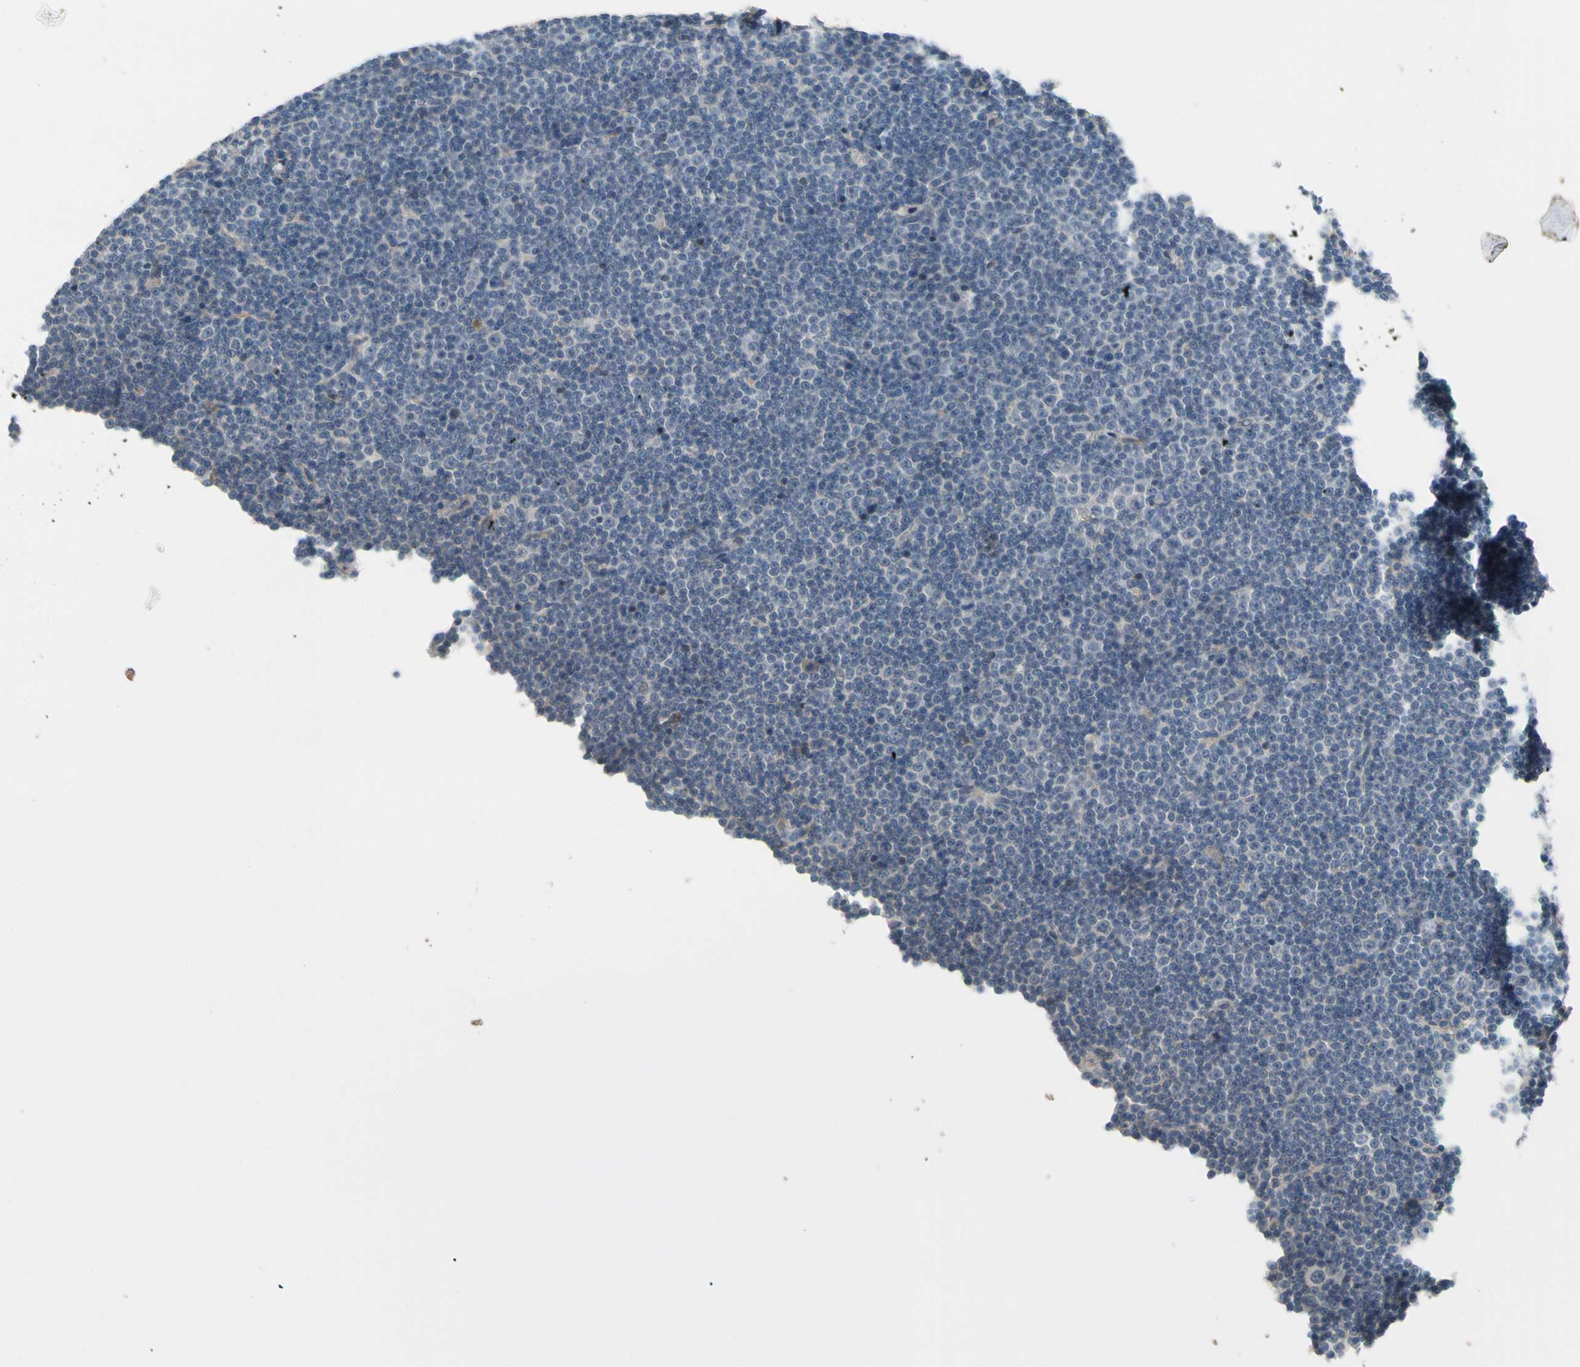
{"staining": {"intensity": "negative", "quantity": "none", "location": "none"}, "tissue": "lymphoma", "cell_type": "Tumor cells", "image_type": "cancer", "snomed": [{"axis": "morphology", "description": "Malignant lymphoma, non-Hodgkin's type, Low grade"}, {"axis": "topography", "description": "Lymph node"}], "caption": "The histopathology image shows no significant expression in tumor cells of malignant lymphoma, non-Hodgkin's type (low-grade). (Brightfield microscopy of DAB immunohistochemistry (IHC) at high magnification).", "gene": "CNDP1", "patient": {"sex": "female", "age": 67}}